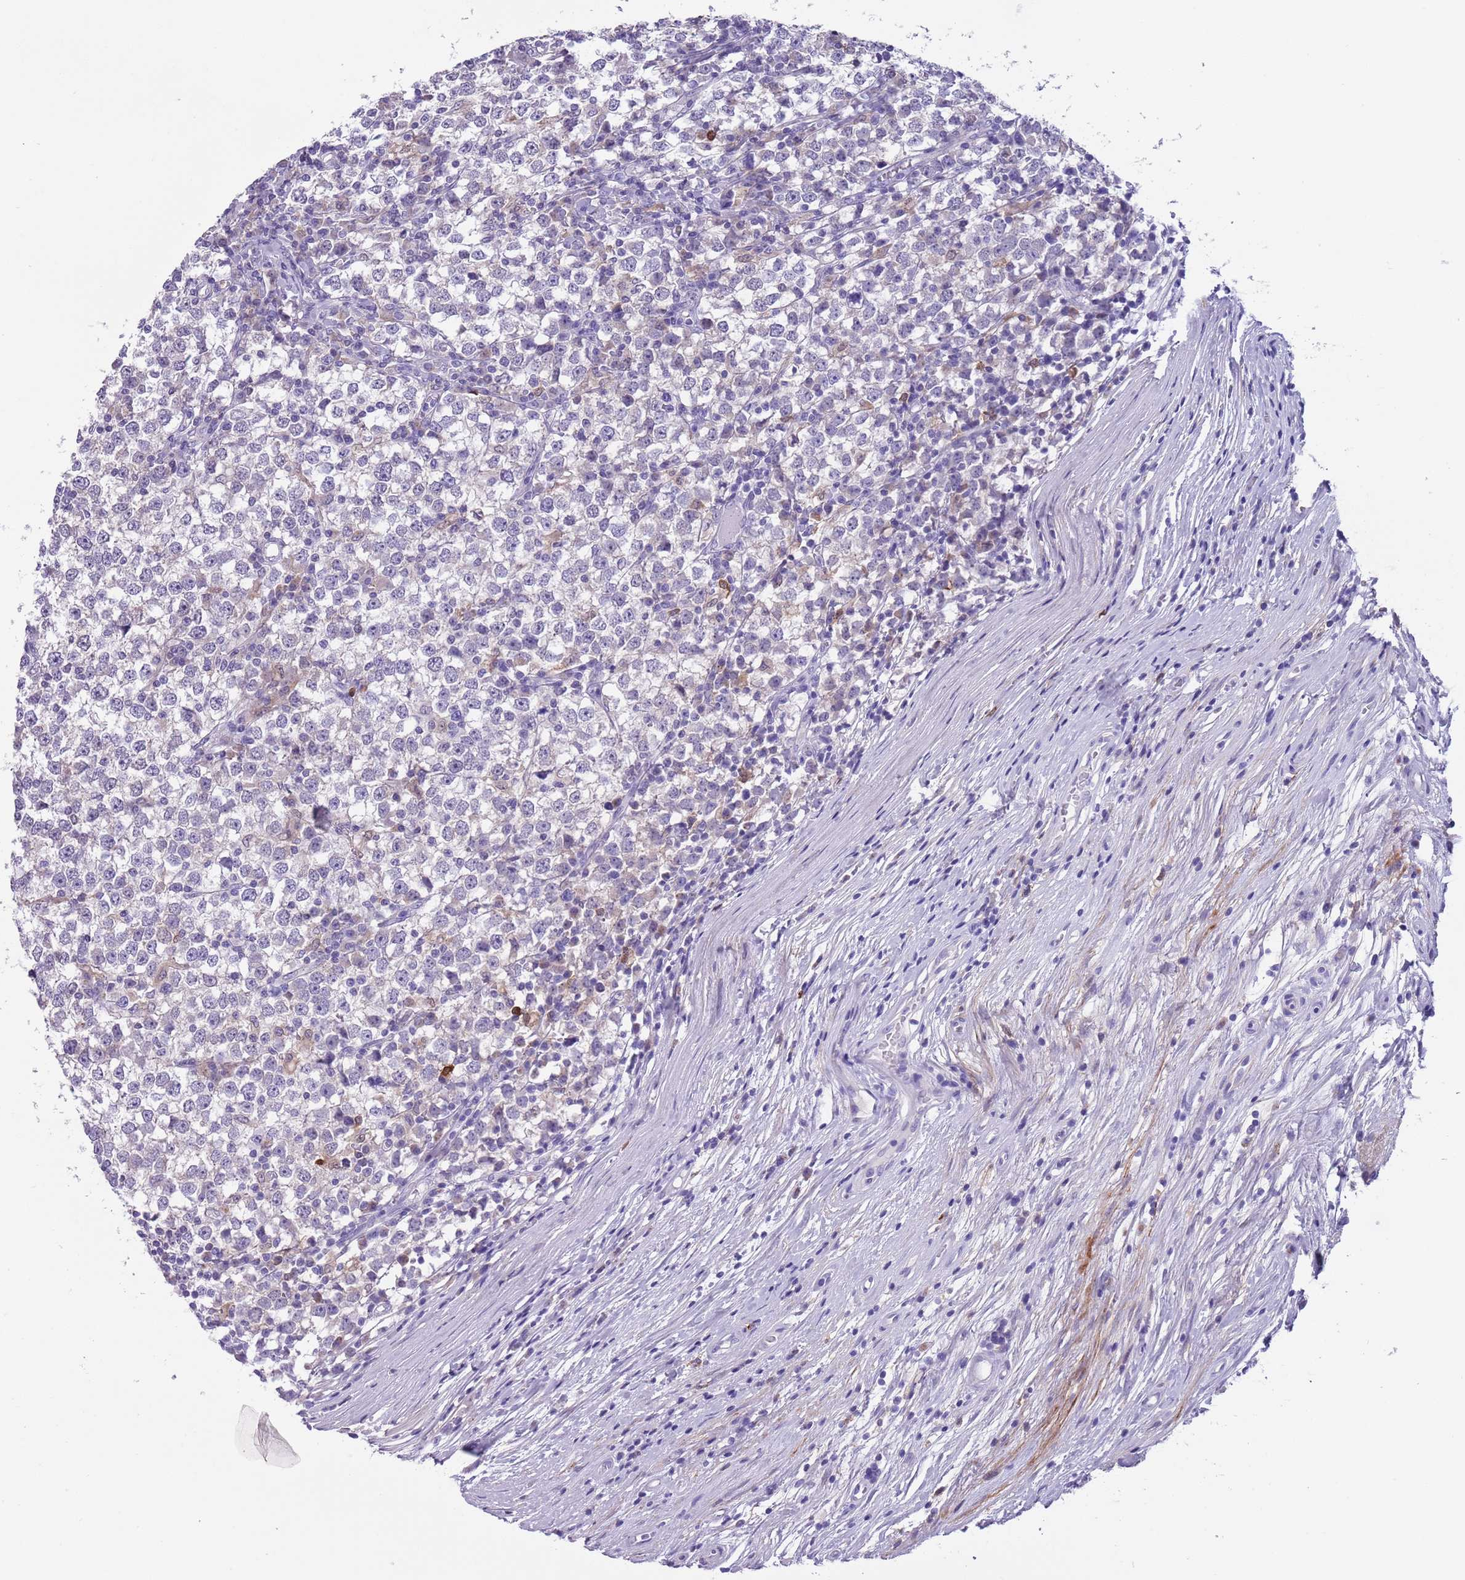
{"staining": {"intensity": "negative", "quantity": "none", "location": "none"}, "tissue": "testis cancer", "cell_type": "Tumor cells", "image_type": "cancer", "snomed": [{"axis": "morphology", "description": "Seminoma, NOS"}, {"axis": "topography", "description": "Testis"}], "caption": "This is a micrograph of immunohistochemistry (IHC) staining of seminoma (testis), which shows no expression in tumor cells.", "gene": "PFKFB2", "patient": {"sex": "male", "age": 65}}